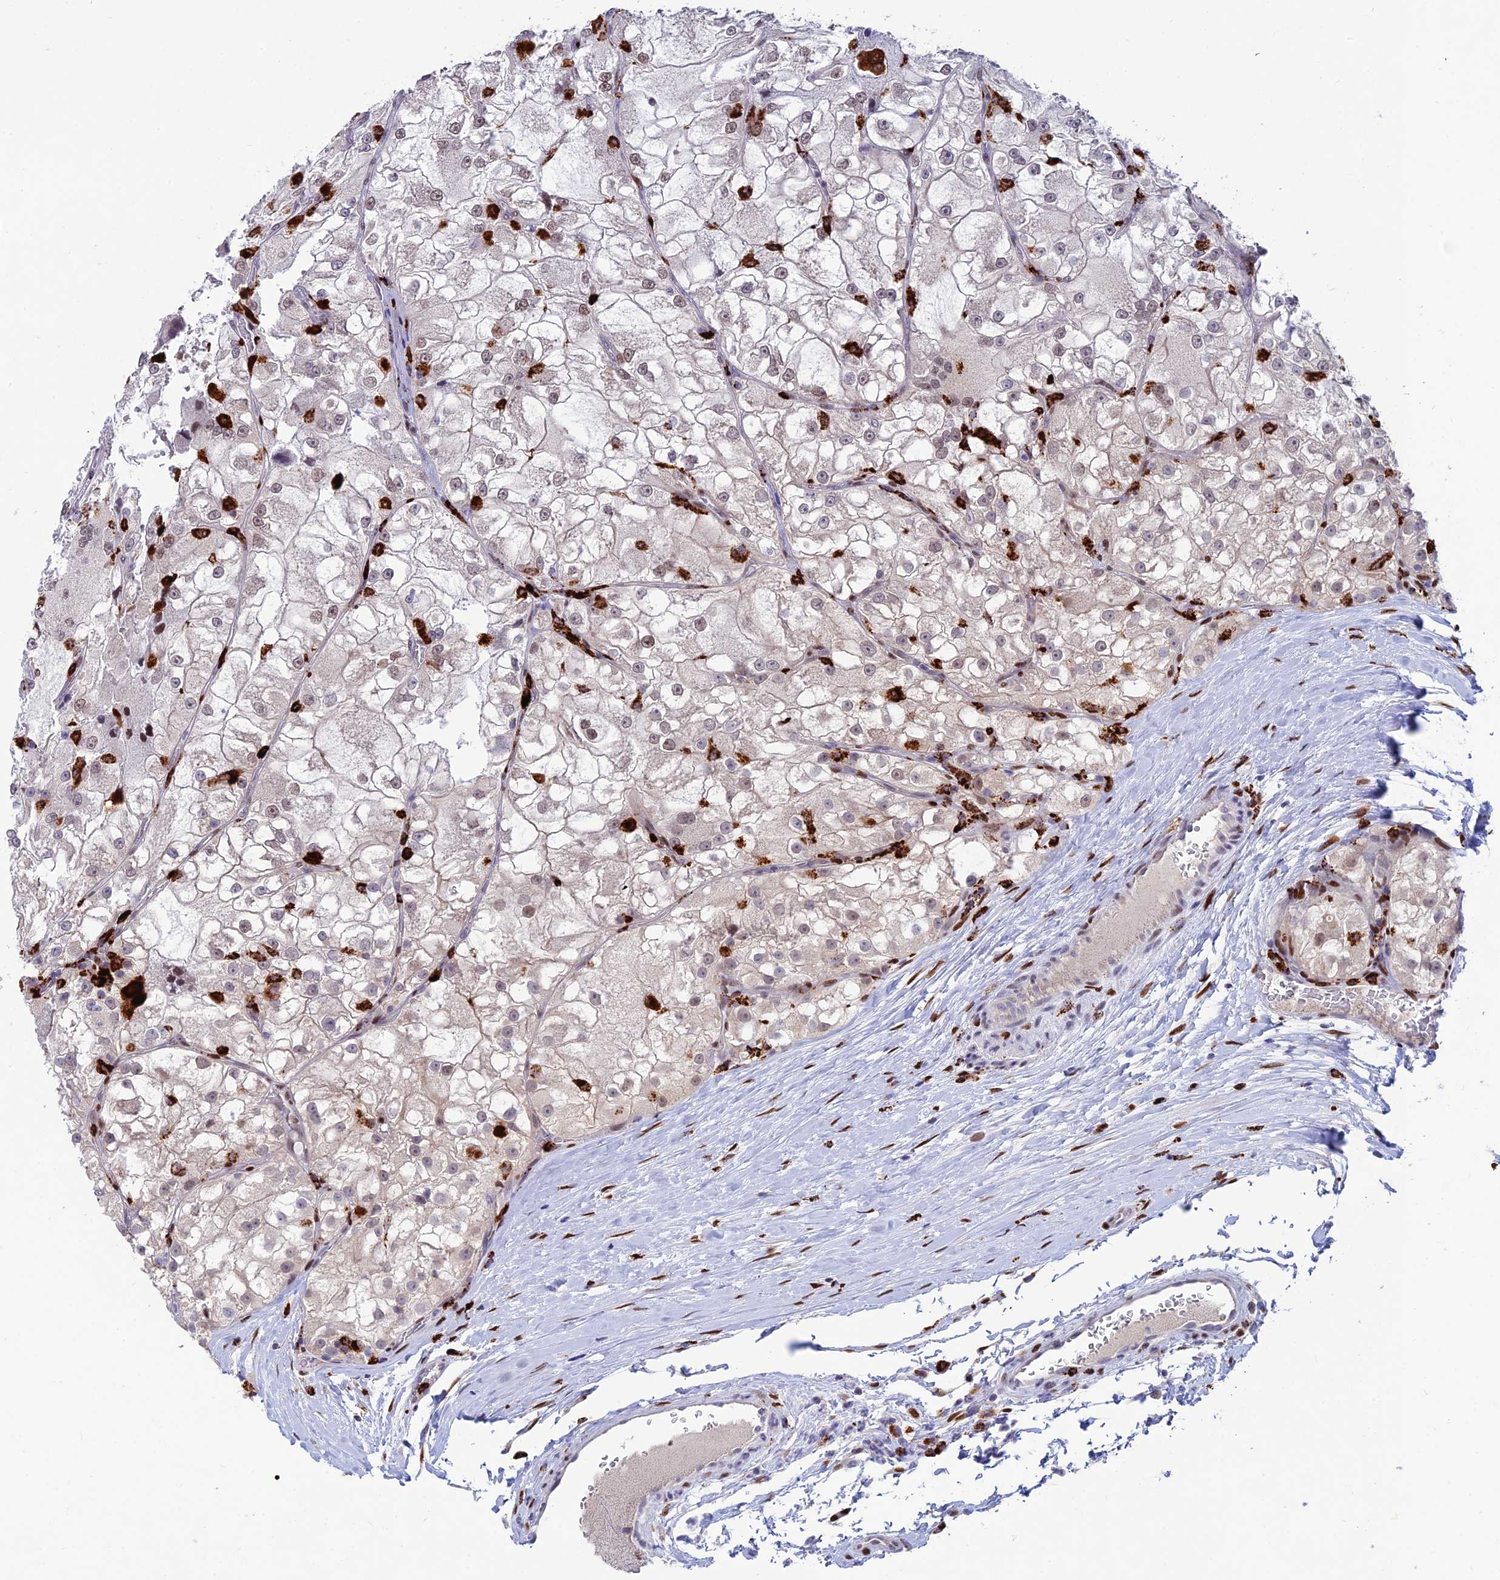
{"staining": {"intensity": "weak", "quantity": ">75%", "location": "nuclear"}, "tissue": "renal cancer", "cell_type": "Tumor cells", "image_type": "cancer", "snomed": [{"axis": "morphology", "description": "Adenocarcinoma, NOS"}, {"axis": "topography", "description": "Kidney"}], "caption": "High-magnification brightfield microscopy of adenocarcinoma (renal) stained with DAB (brown) and counterstained with hematoxylin (blue). tumor cells exhibit weak nuclear positivity is present in about>75% of cells. (Brightfield microscopy of DAB IHC at high magnification).", "gene": "HIC1", "patient": {"sex": "female", "age": 72}}